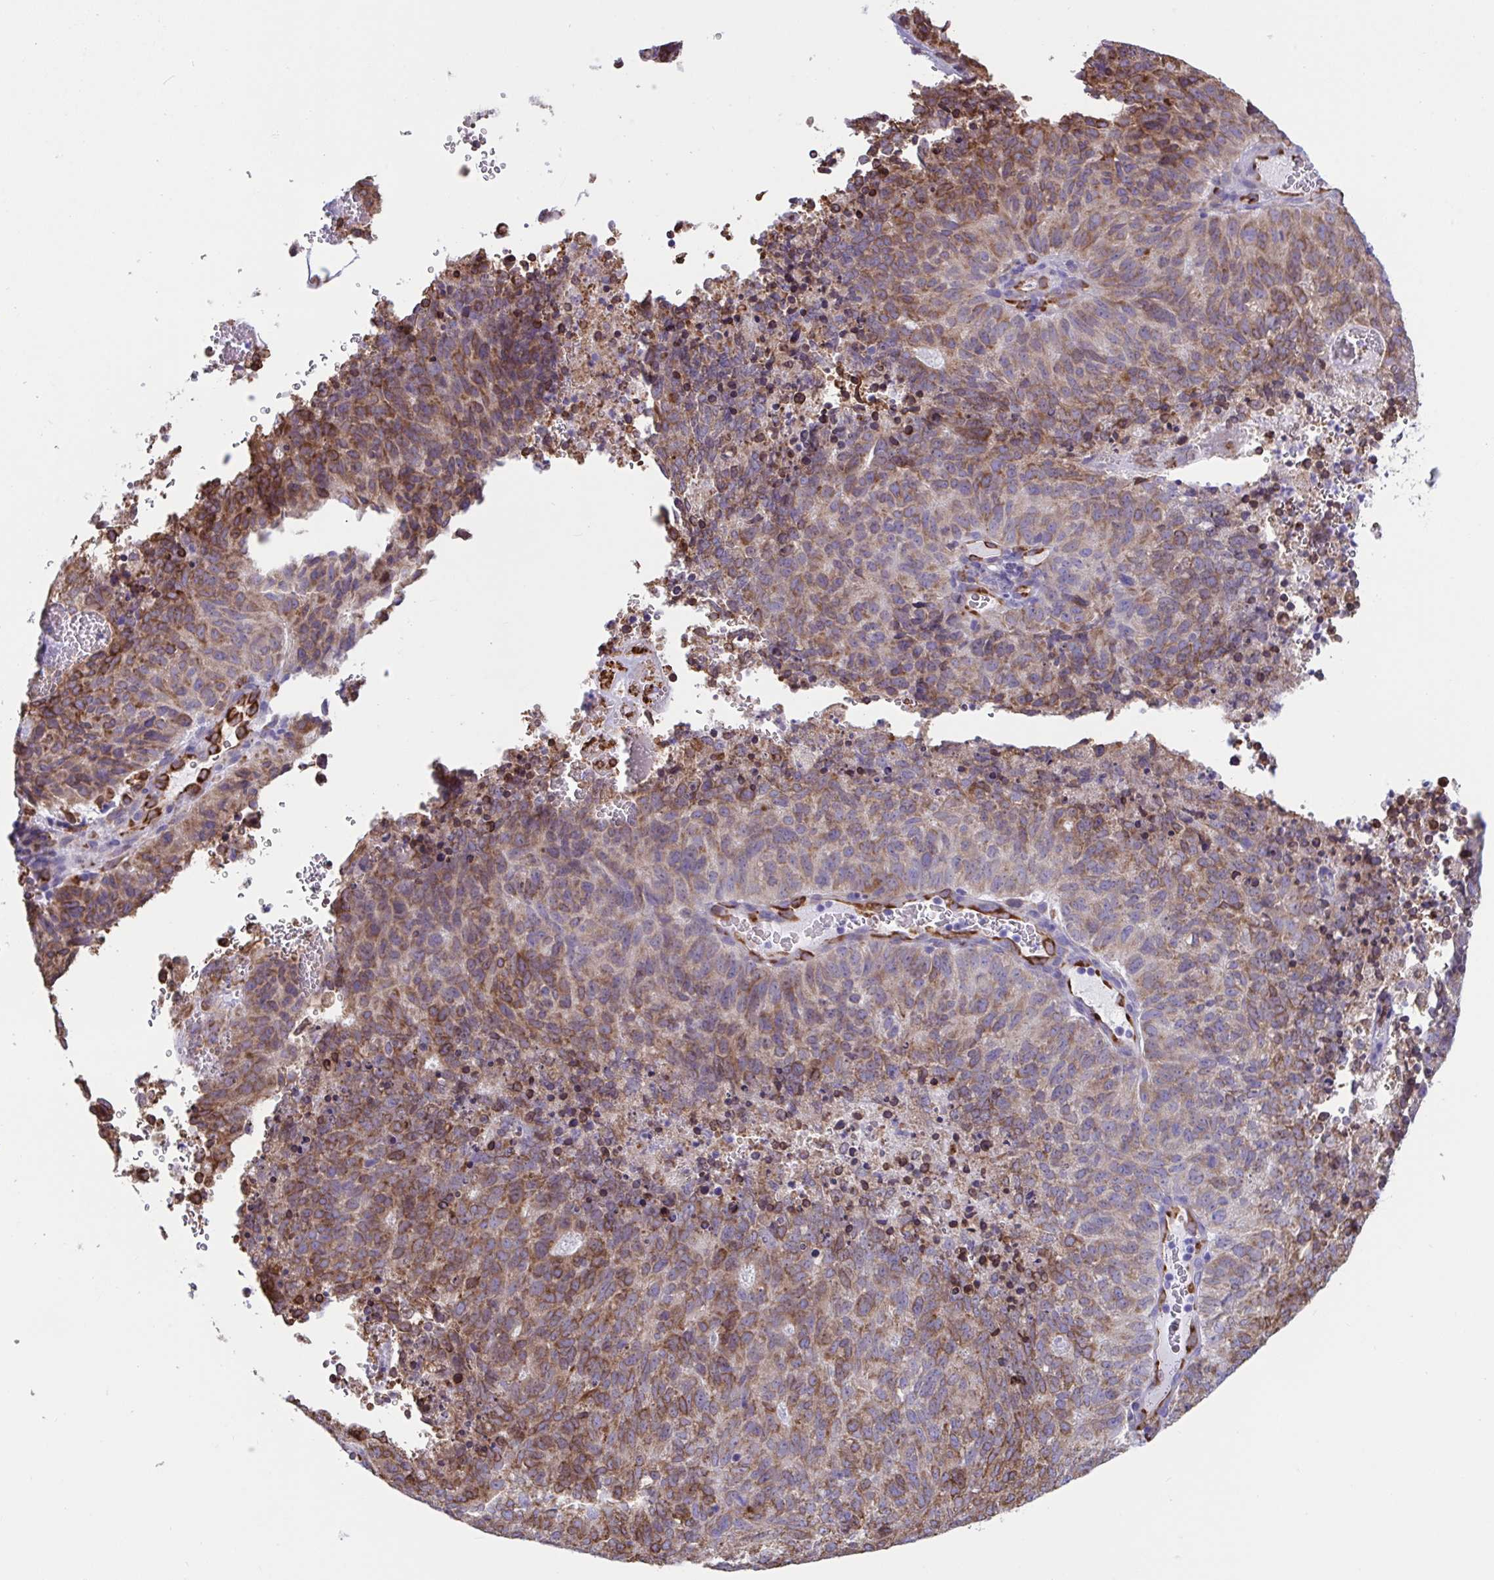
{"staining": {"intensity": "moderate", "quantity": ">75%", "location": "cytoplasmic/membranous"}, "tissue": "cervical cancer", "cell_type": "Tumor cells", "image_type": "cancer", "snomed": [{"axis": "morphology", "description": "Adenocarcinoma, NOS"}, {"axis": "topography", "description": "Cervix"}], "caption": "Cervical adenocarcinoma stained with IHC displays moderate cytoplasmic/membranous positivity in about >75% of tumor cells. (brown staining indicates protein expression, while blue staining denotes nuclei).", "gene": "ASPH", "patient": {"sex": "female", "age": 38}}